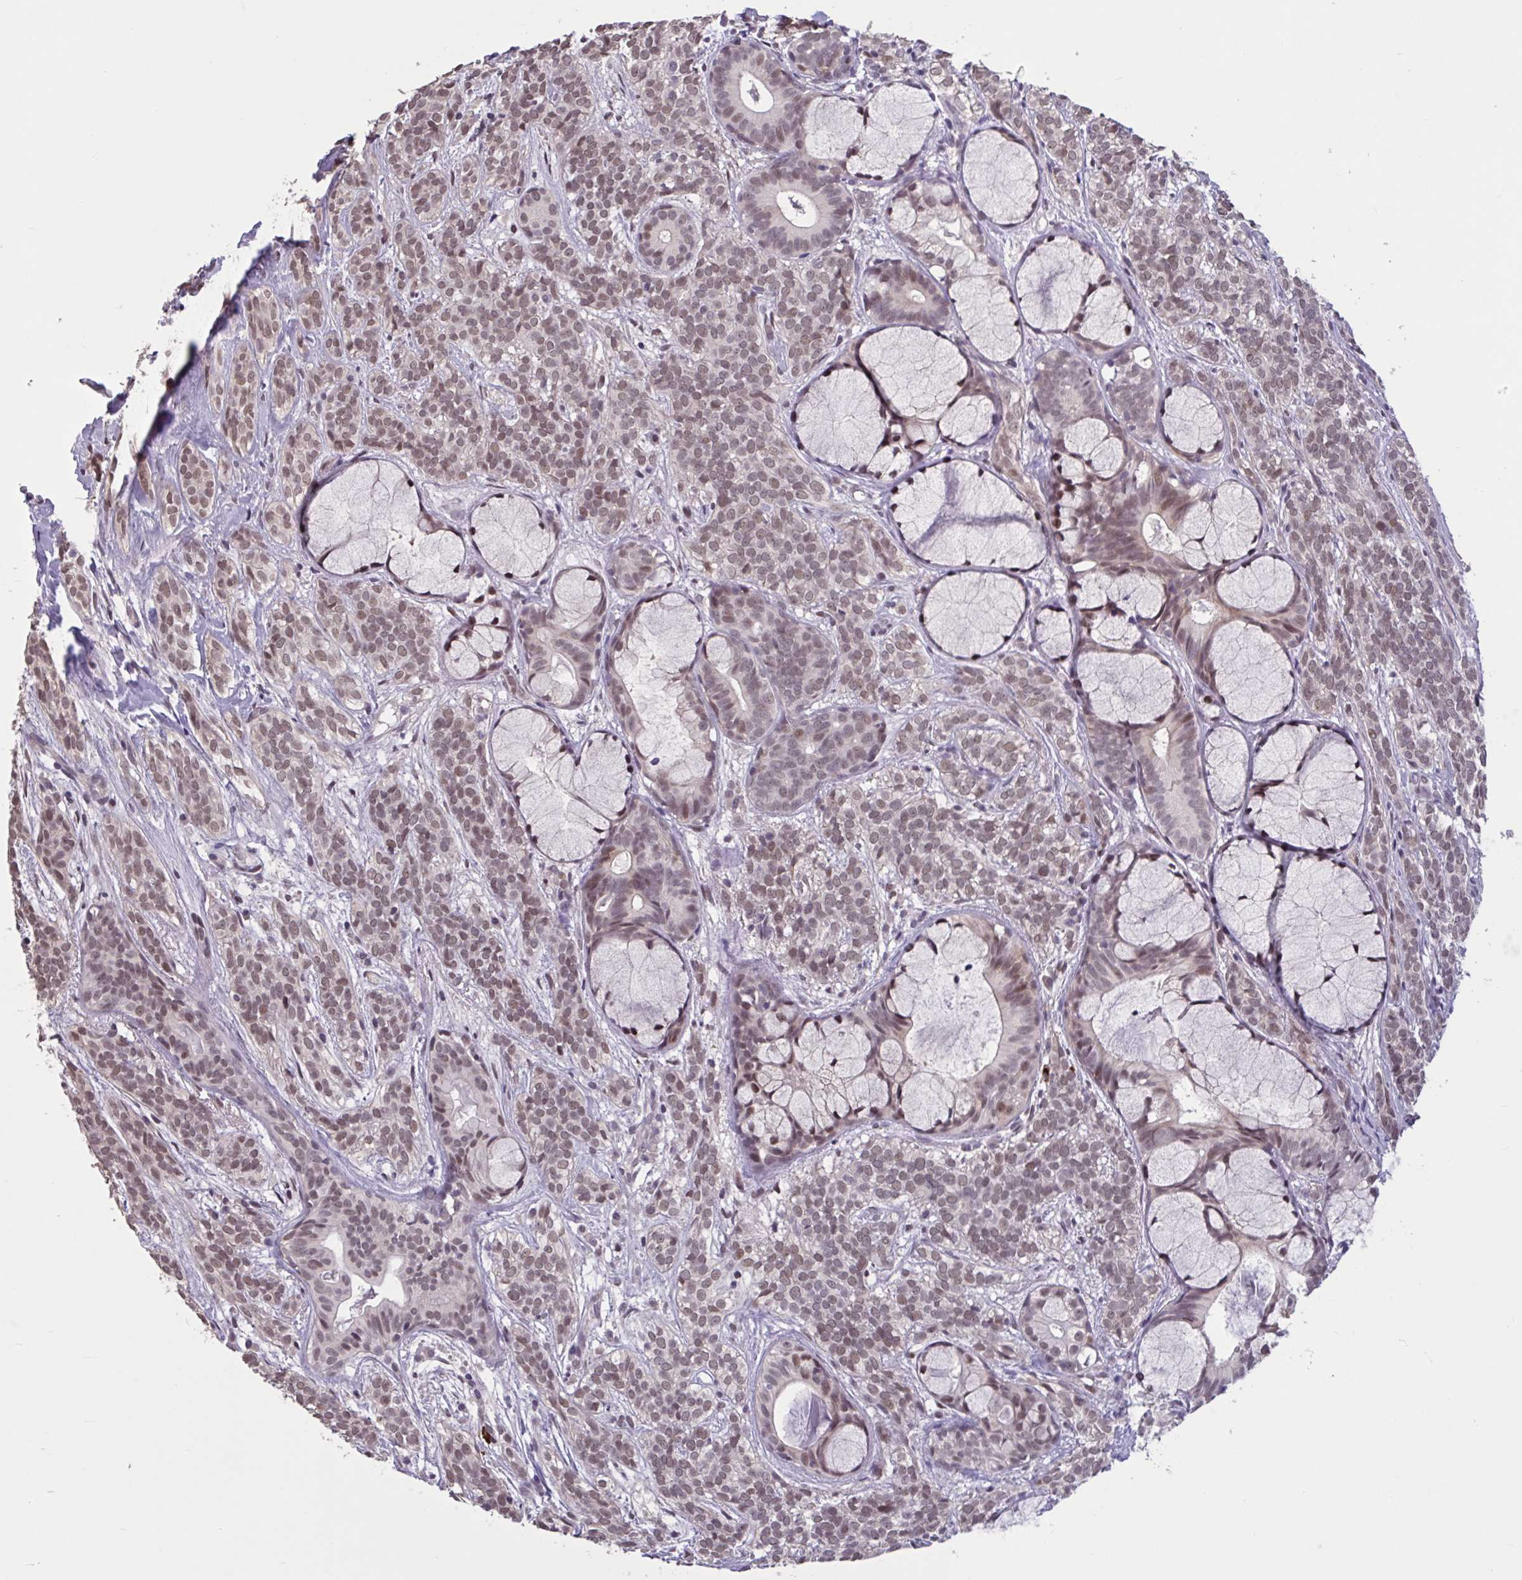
{"staining": {"intensity": "moderate", "quantity": ">75%", "location": "nuclear"}, "tissue": "head and neck cancer", "cell_type": "Tumor cells", "image_type": "cancer", "snomed": [{"axis": "morphology", "description": "Adenocarcinoma, NOS"}, {"axis": "topography", "description": "Head-Neck"}], "caption": "High-power microscopy captured an immunohistochemistry (IHC) histopathology image of head and neck adenocarcinoma, revealing moderate nuclear expression in about >75% of tumor cells. The staining is performed using DAB brown chromogen to label protein expression. The nuclei are counter-stained blue using hematoxylin.", "gene": "ZNF414", "patient": {"sex": "female", "age": 57}}